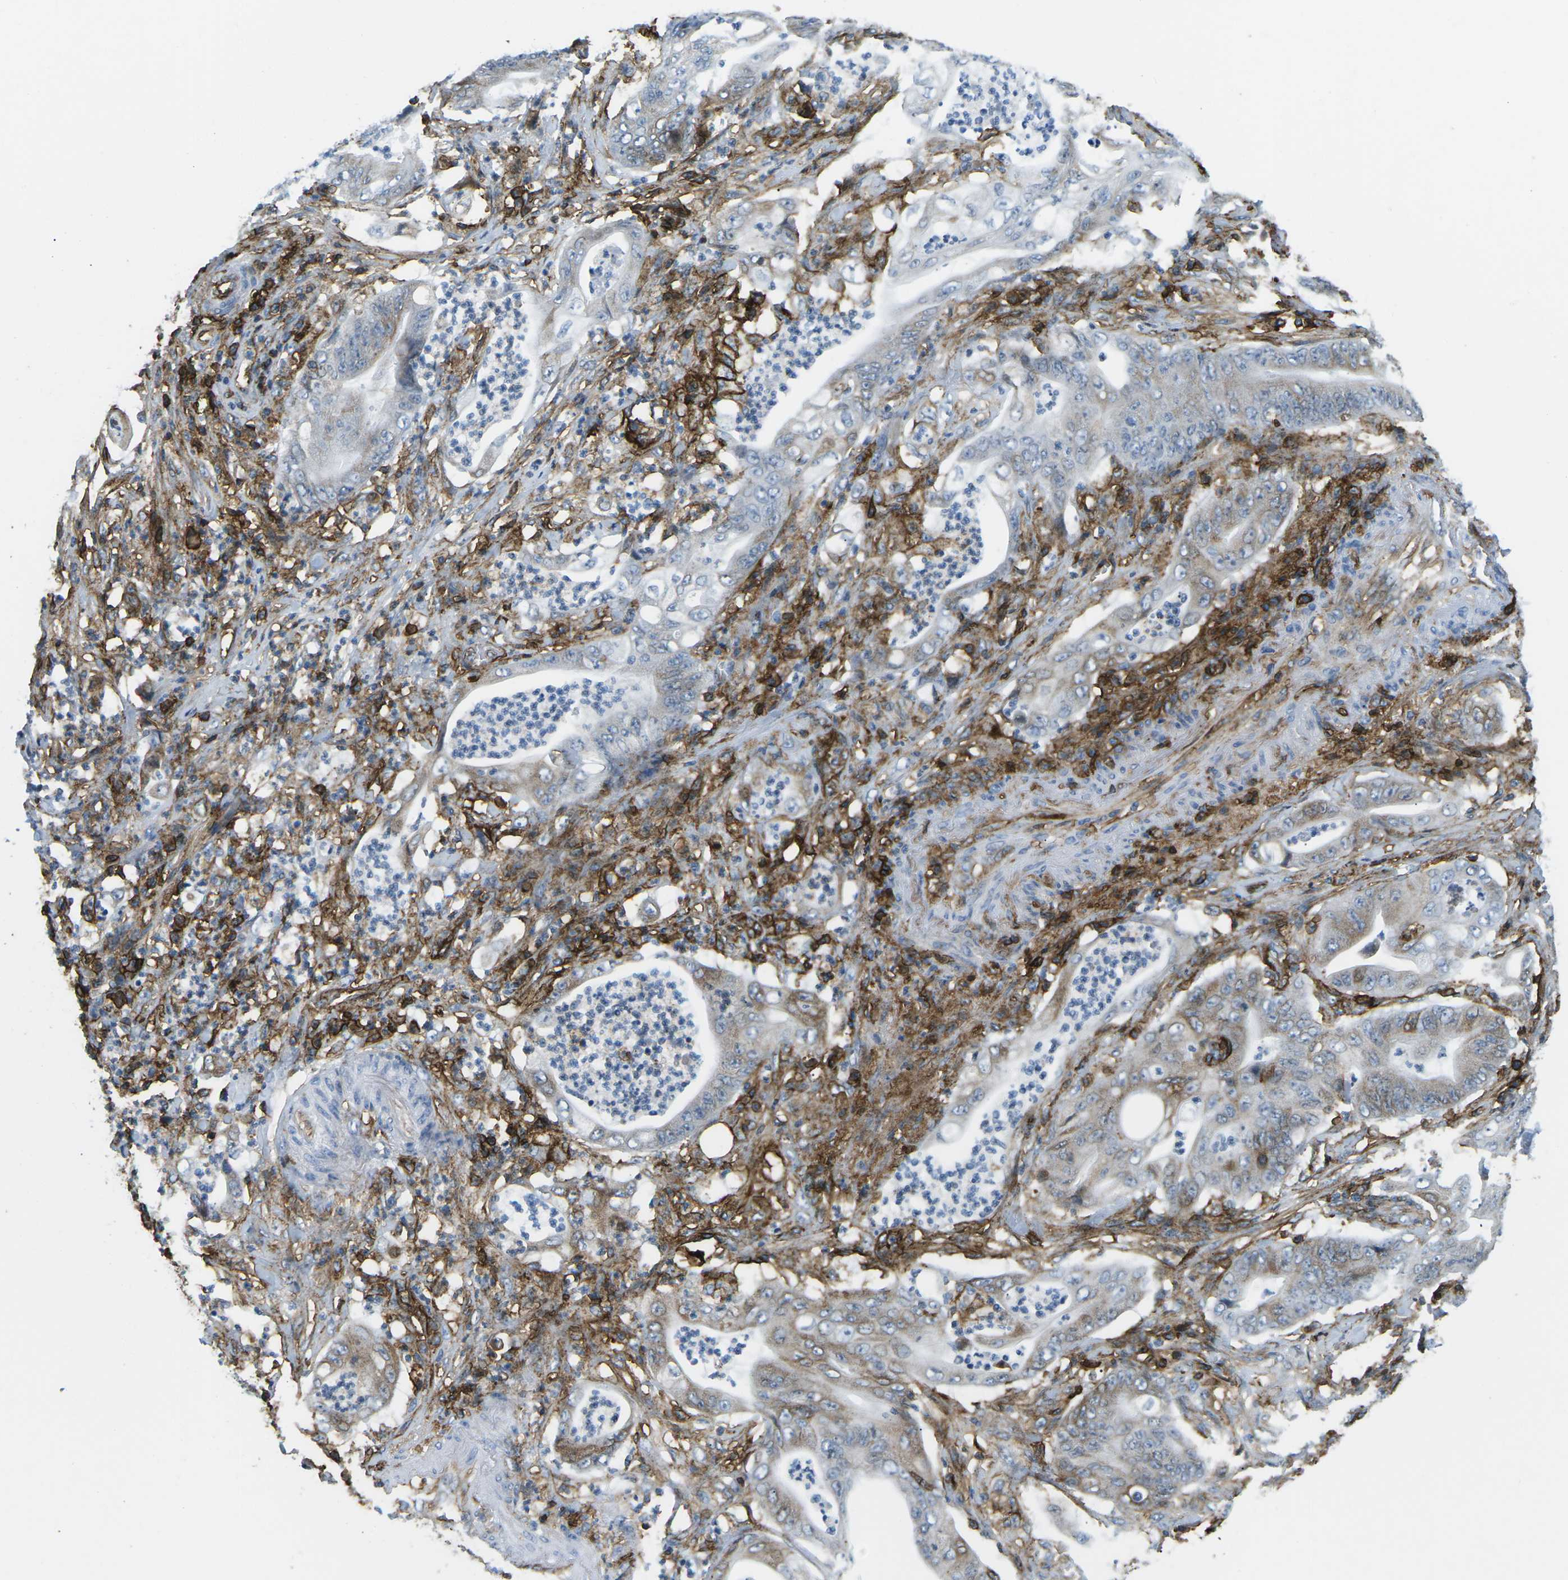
{"staining": {"intensity": "weak", "quantity": "25%-75%", "location": "cytoplasmic/membranous"}, "tissue": "stomach cancer", "cell_type": "Tumor cells", "image_type": "cancer", "snomed": [{"axis": "morphology", "description": "Adenocarcinoma, NOS"}, {"axis": "topography", "description": "Stomach"}], "caption": "Adenocarcinoma (stomach) tissue exhibits weak cytoplasmic/membranous staining in about 25%-75% of tumor cells, visualized by immunohistochemistry.", "gene": "HLA-B", "patient": {"sex": "female", "age": 73}}